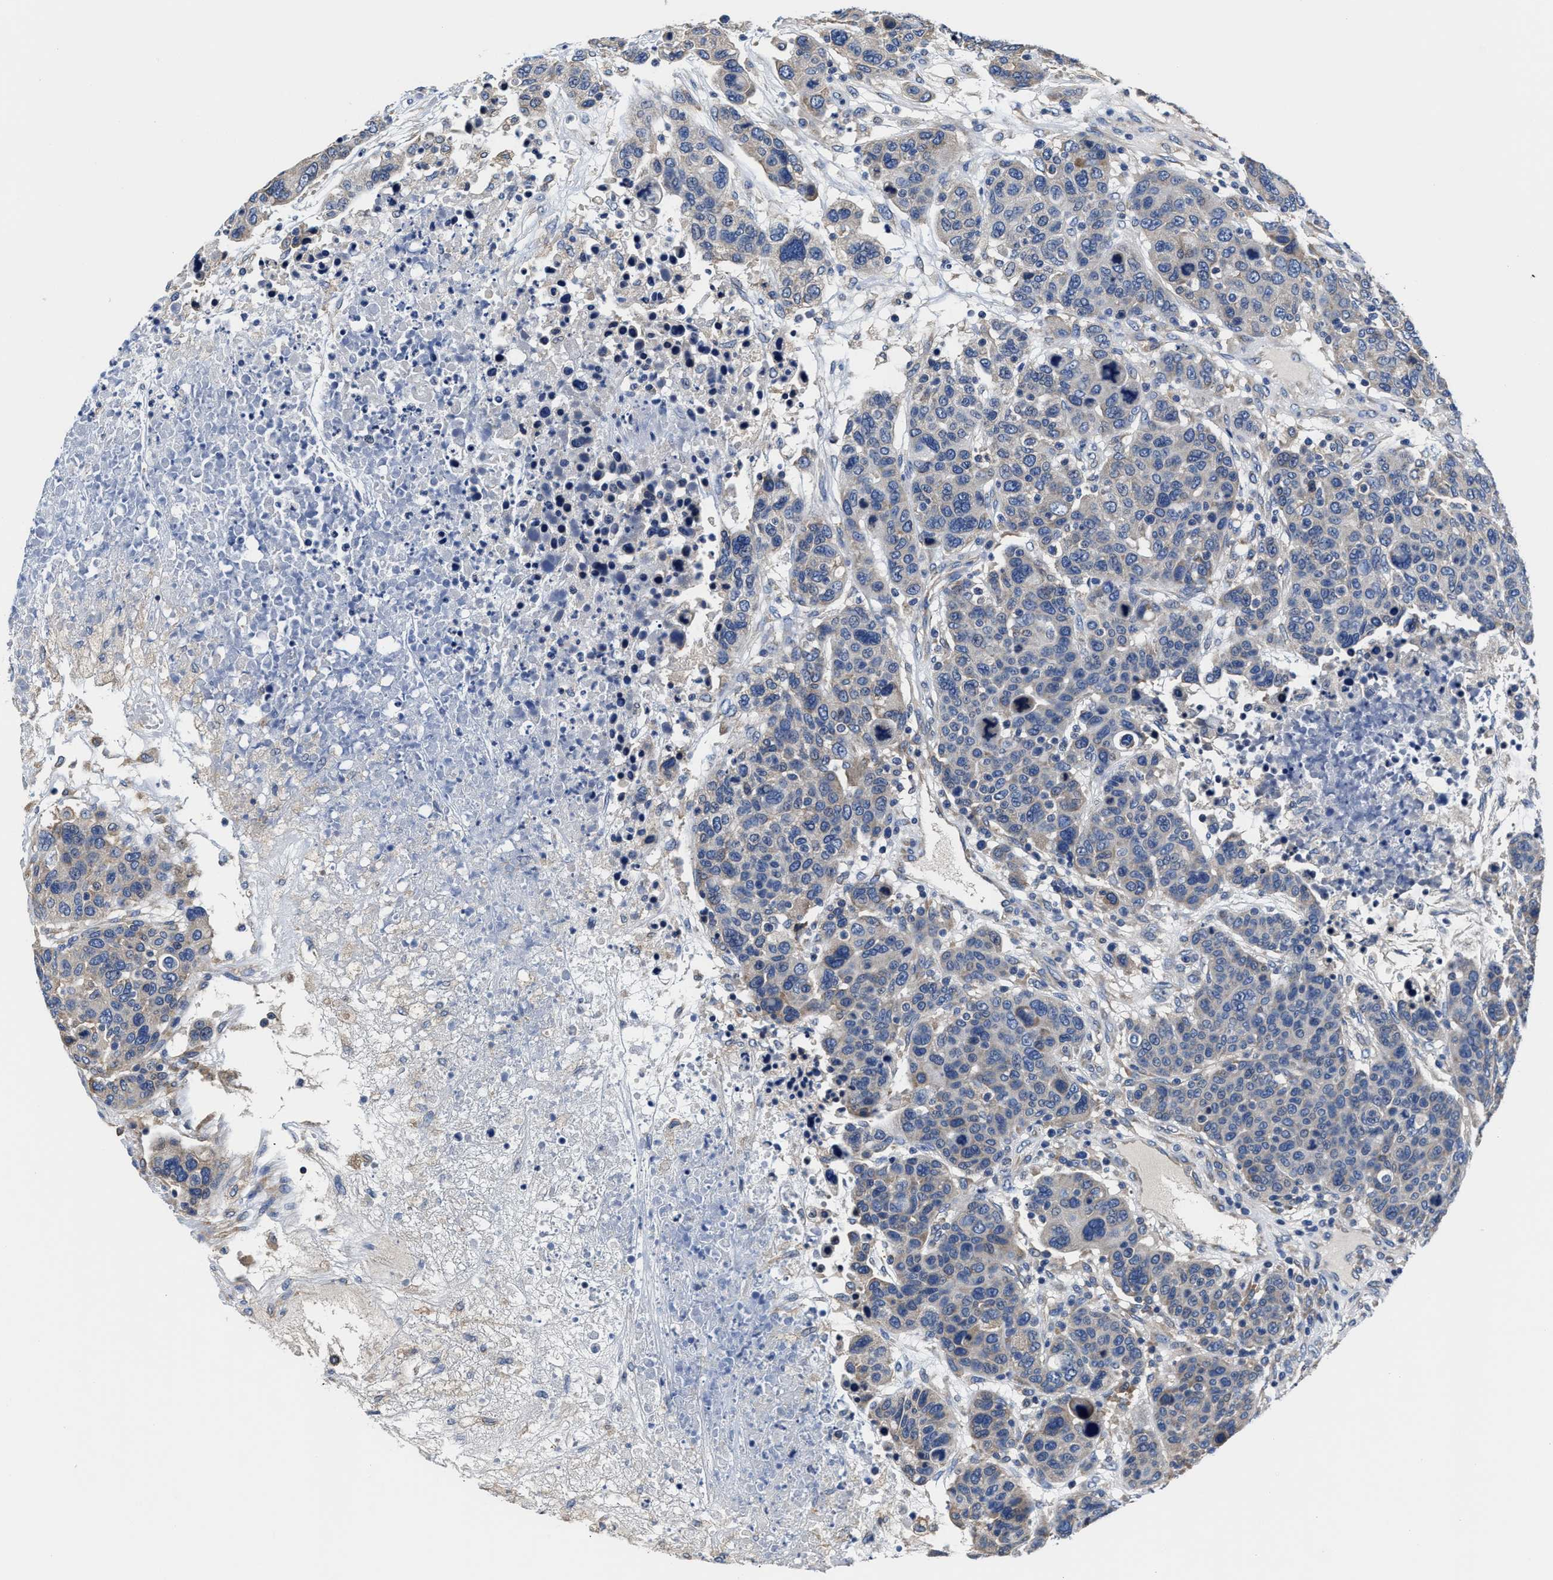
{"staining": {"intensity": "weak", "quantity": "<25%", "location": "cytoplasmic/membranous"}, "tissue": "breast cancer", "cell_type": "Tumor cells", "image_type": "cancer", "snomed": [{"axis": "morphology", "description": "Duct carcinoma"}, {"axis": "topography", "description": "Breast"}], "caption": "Immunohistochemistry image of neoplastic tissue: breast infiltrating ductal carcinoma stained with DAB (3,3'-diaminobenzidine) shows no significant protein staining in tumor cells. Nuclei are stained in blue.", "gene": "SRPK2", "patient": {"sex": "female", "age": 37}}